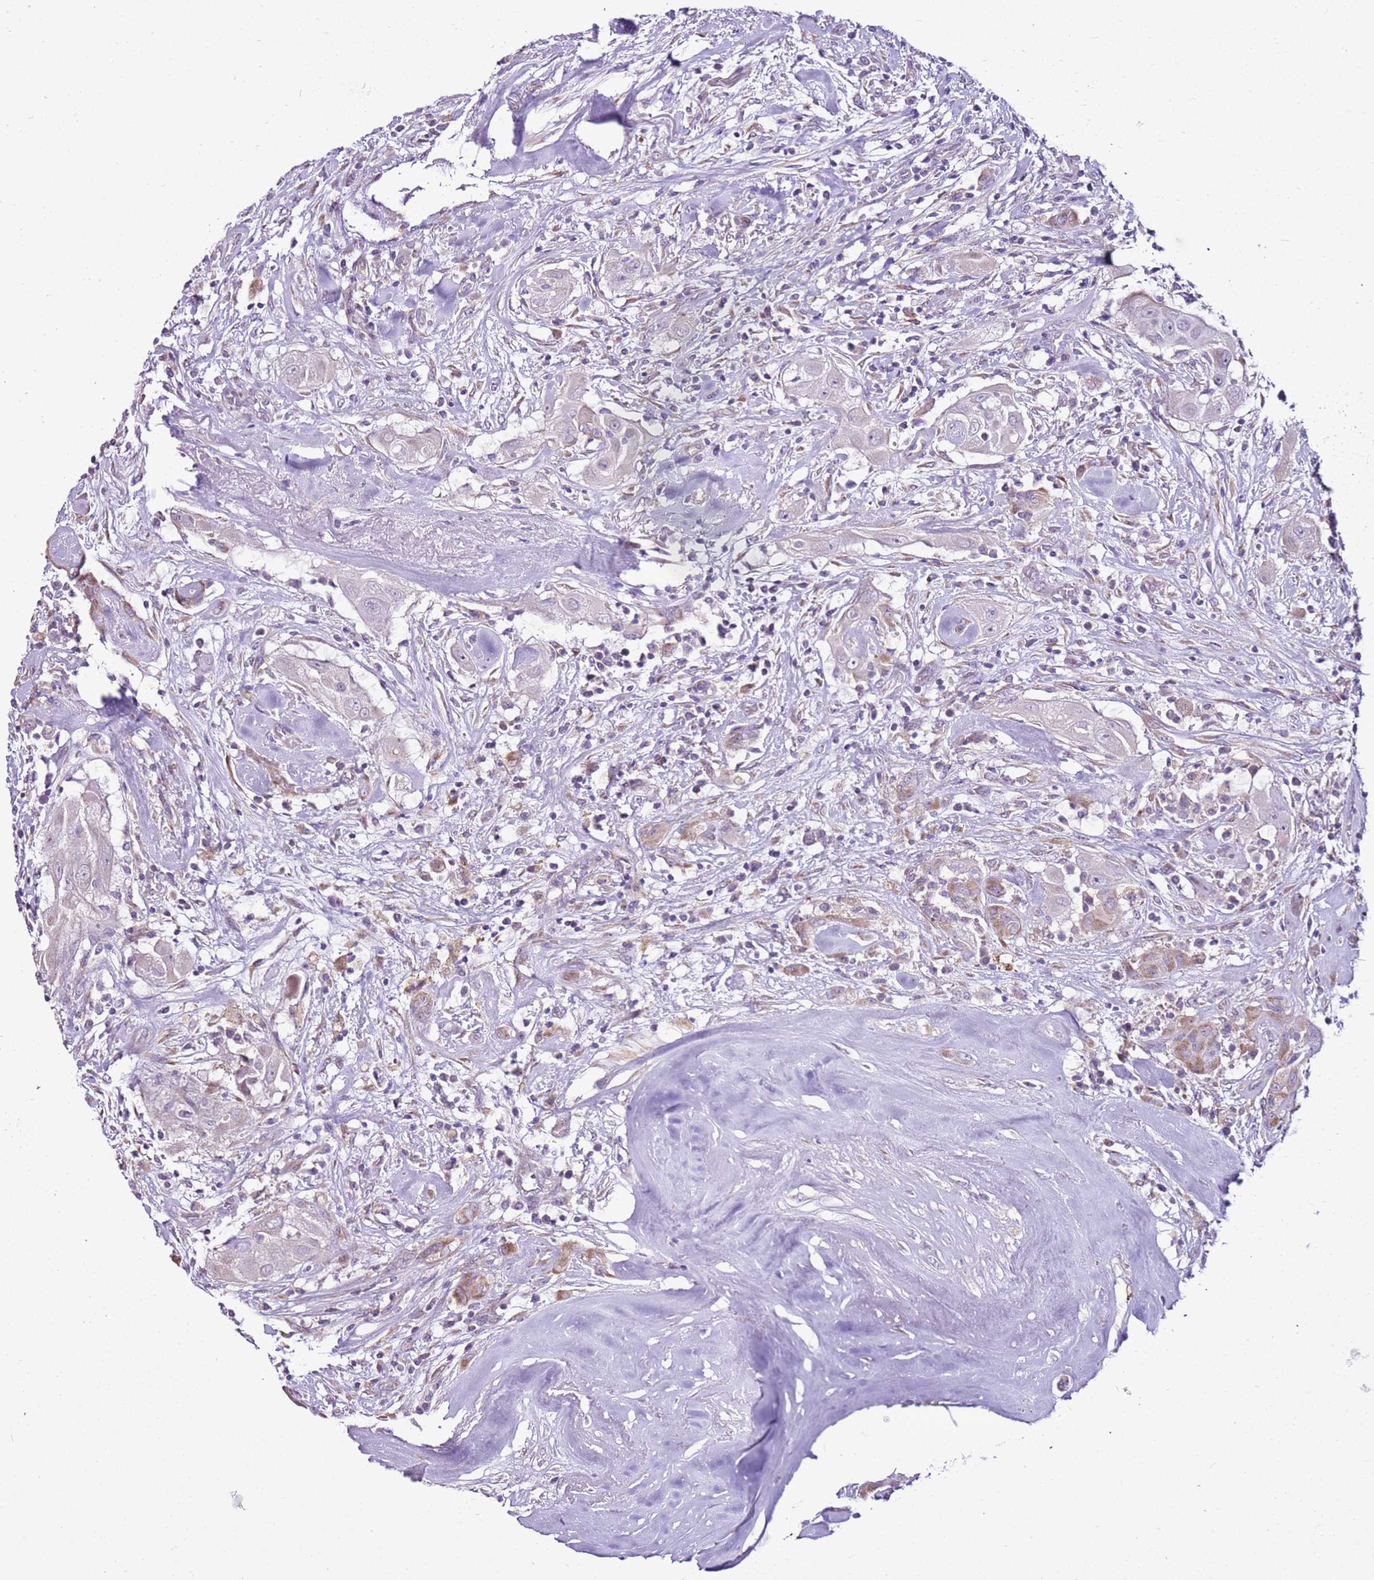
{"staining": {"intensity": "negative", "quantity": "none", "location": "none"}, "tissue": "thyroid cancer", "cell_type": "Tumor cells", "image_type": "cancer", "snomed": [{"axis": "morphology", "description": "Papillary adenocarcinoma, NOS"}, {"axis": "topography", "description": "Thyroid gland"}], "caption": "Micrograph shows no protein expression in tumor cells of thyroid cancer tissue. The staining is performed using DAB (3,3'-diaminobenzidine) brown chromogen with nuclei counter-stained in using hematoxylin.", "gene": "SLC38A5", "patient": {"sex": "female", "age": 59}}